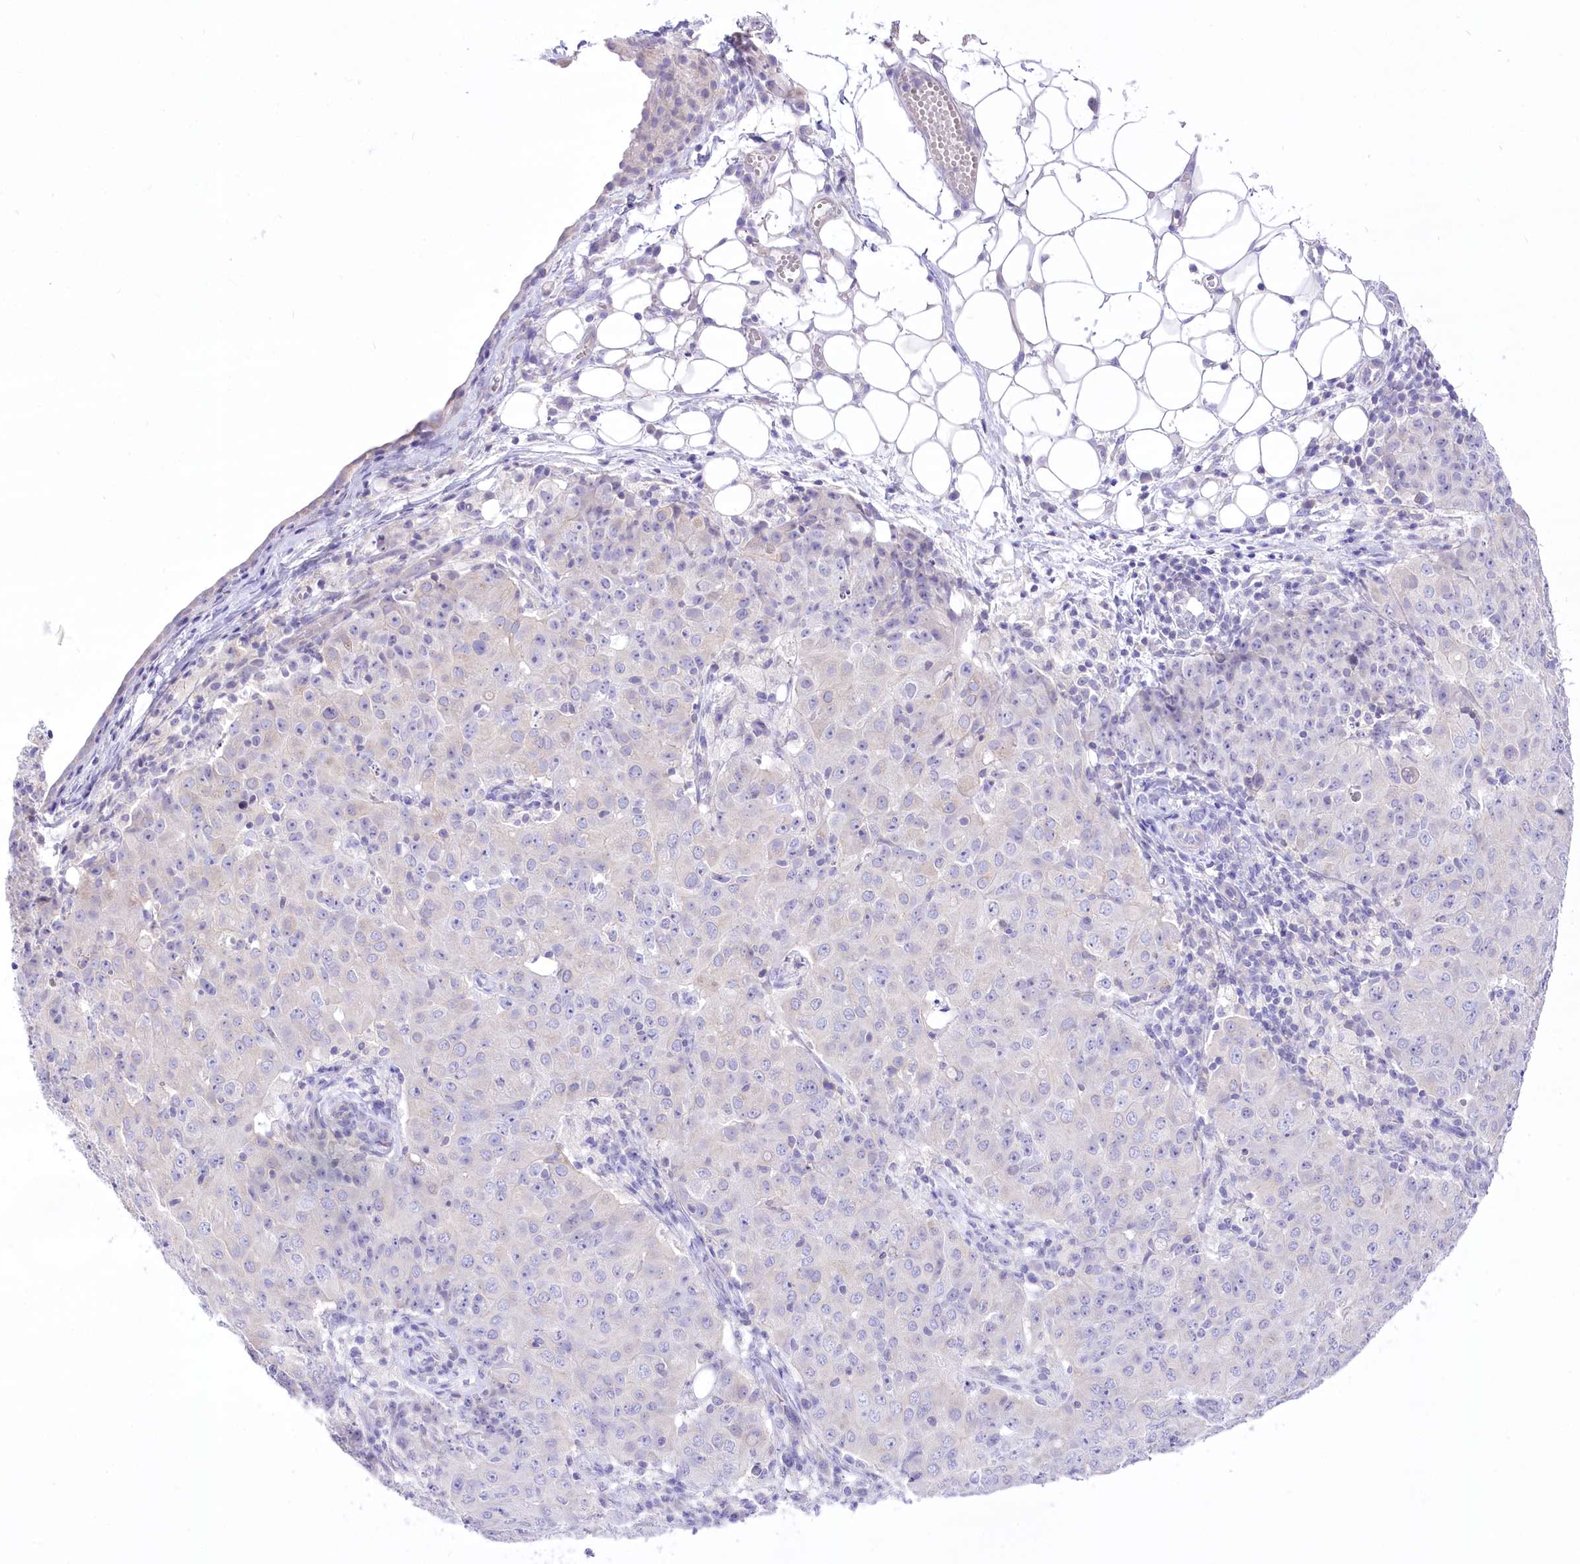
{"staining": {"intensity": "negative", "quantity": "none", "location": "none"}, "tissue": "ovarian cancer", "cell_type": "Tumor cells", "image_type": "cancer", "snomed": [{"axis": "morphology", "description": "Carcinoma, endometroid"}, {"axis": "topography", "description": "Ovary"}], "caption": "The image shows no significant positivity in tumor cells of ovarian cancer.", "gene": "HELT", "patient": {"sex": "female", "age": 42}}